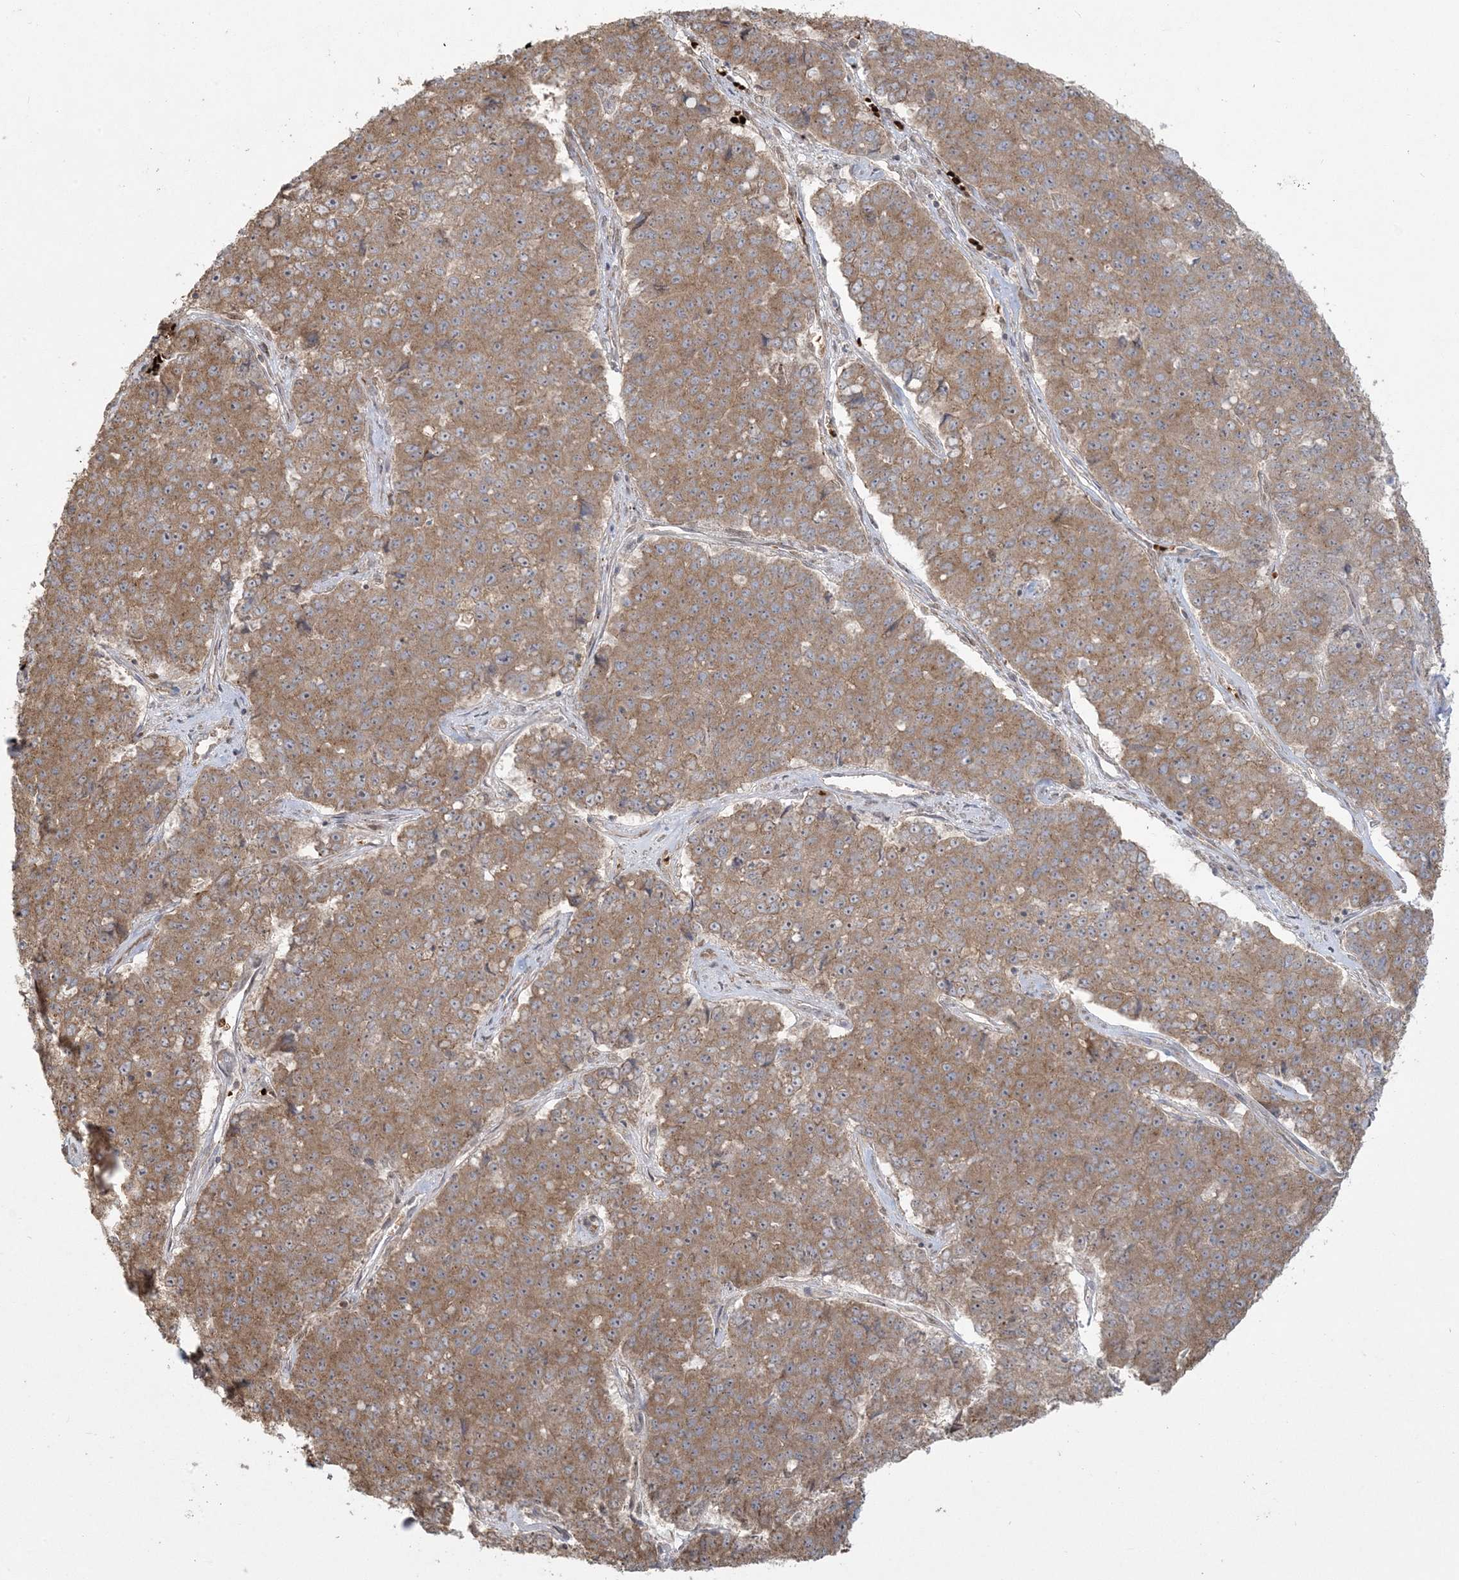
{"staining": {"intensity": "moderate", "quantity": ">75%", "location": "cytoplasmic/membranous"}, "tissue": "pancreatic cancer", "cell_type": "Tumor cells", "image_type": "cancer", "snomed": [{"axis": "morphology", "description": "Adenocarcinoma, NOS"}, {"axis": "topography", "description": "Pancreas"}], "caption": "Human pancreatic adenocarcinoma stained for a protein (brown) exhibits moderate cytoplasmic/membranous positive expression in approximately >75% of tumor cells.", "gene": "ABCF3", "patient": {"sex": "male", "age": 50}}